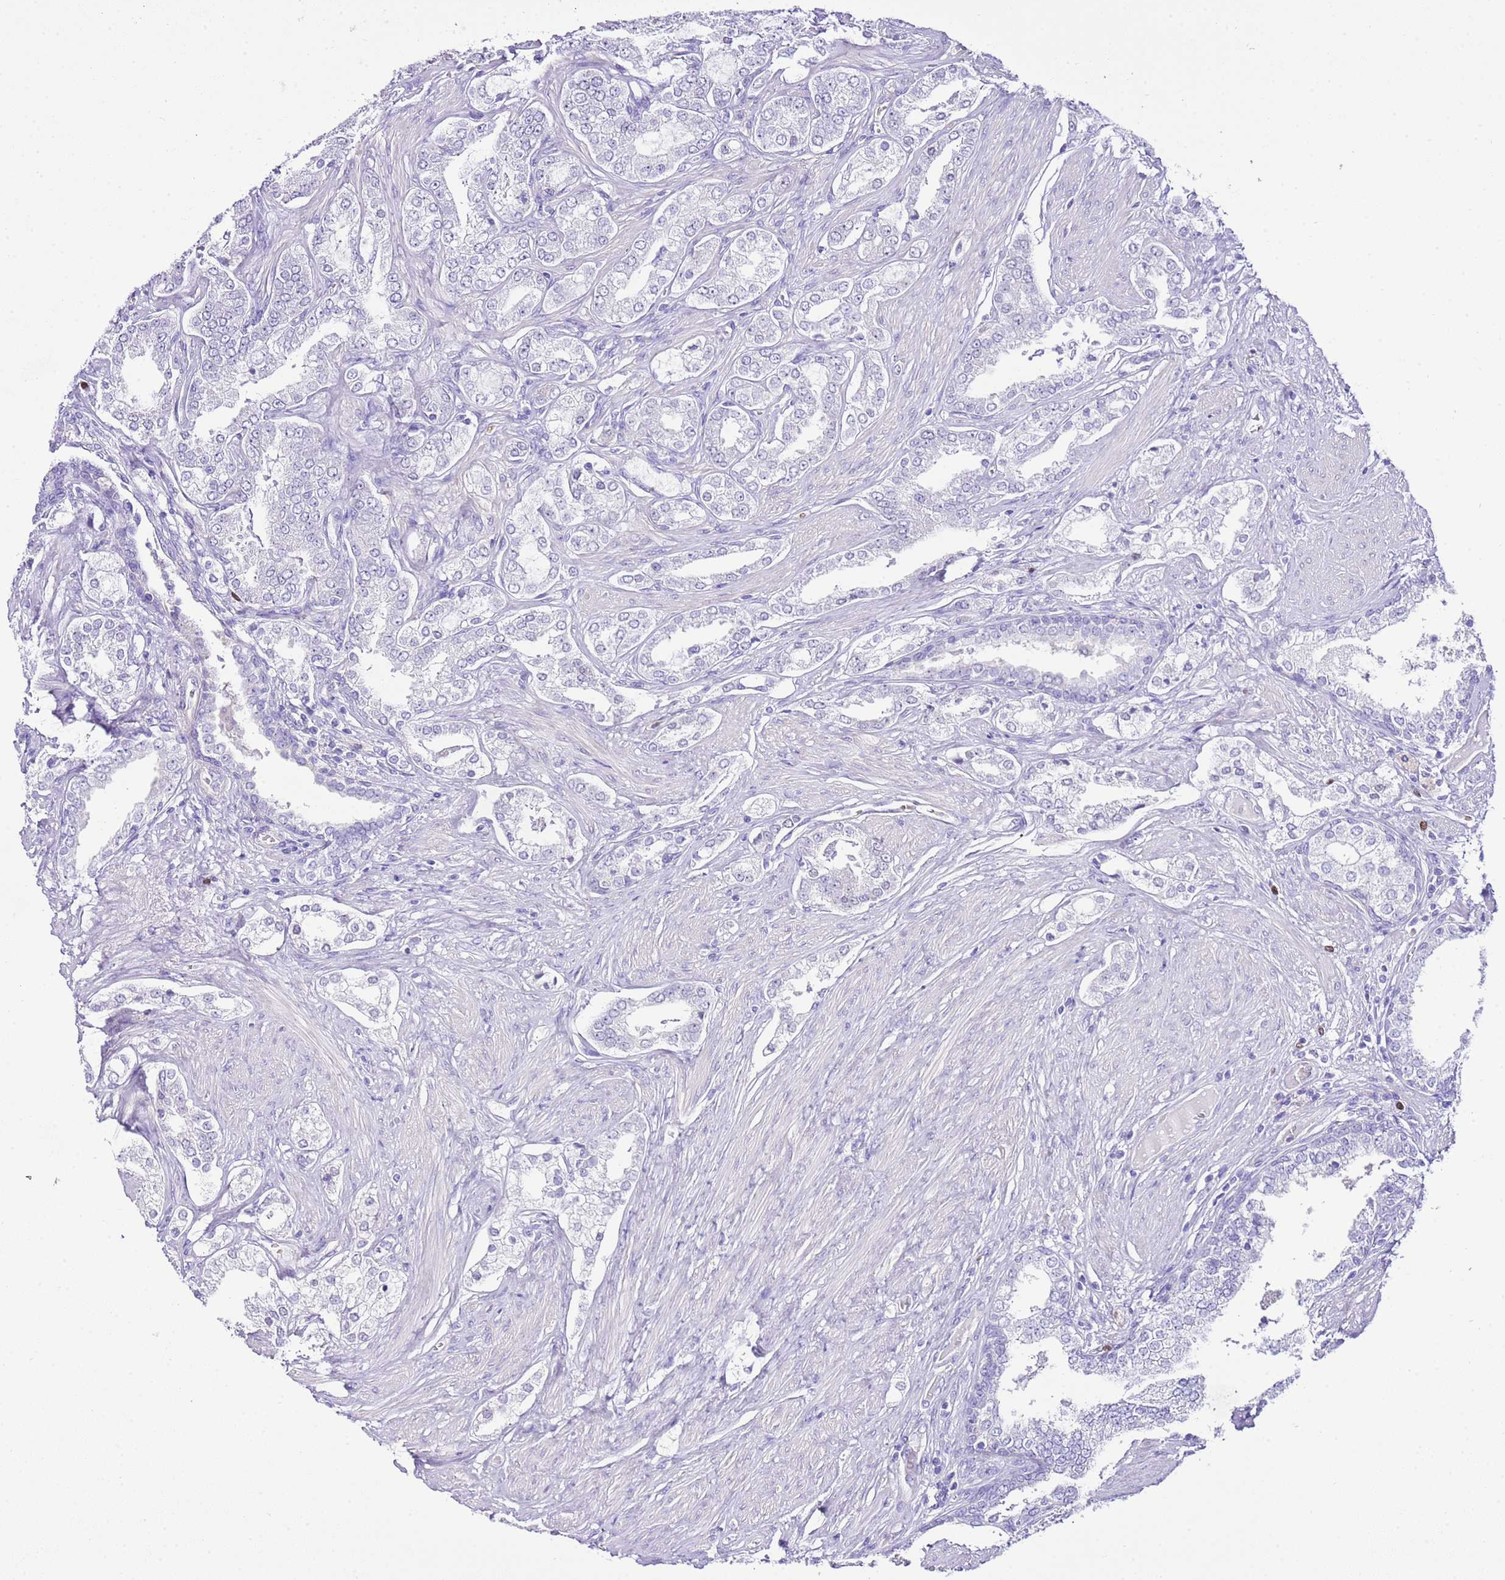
{"staining": {"intensity": "negative", "quantity": "none", "location": "none"}, "tissue": "prostate cancer", "cell_type": "Tumor cells", "image_type": "cancer", "snomed": [{"axis": "morphology", "description": "Adenocarcinoma, High grade"}, {"axis": "topography", "description": "Prostate"}], "caption": "Micrograph shows no significant protein positivity in tumor cells of prostate cancer (adenocarcinoma (high-grade)).", "gene": "BHLHA15", "patient": {"sex": "male", "age": 71}}